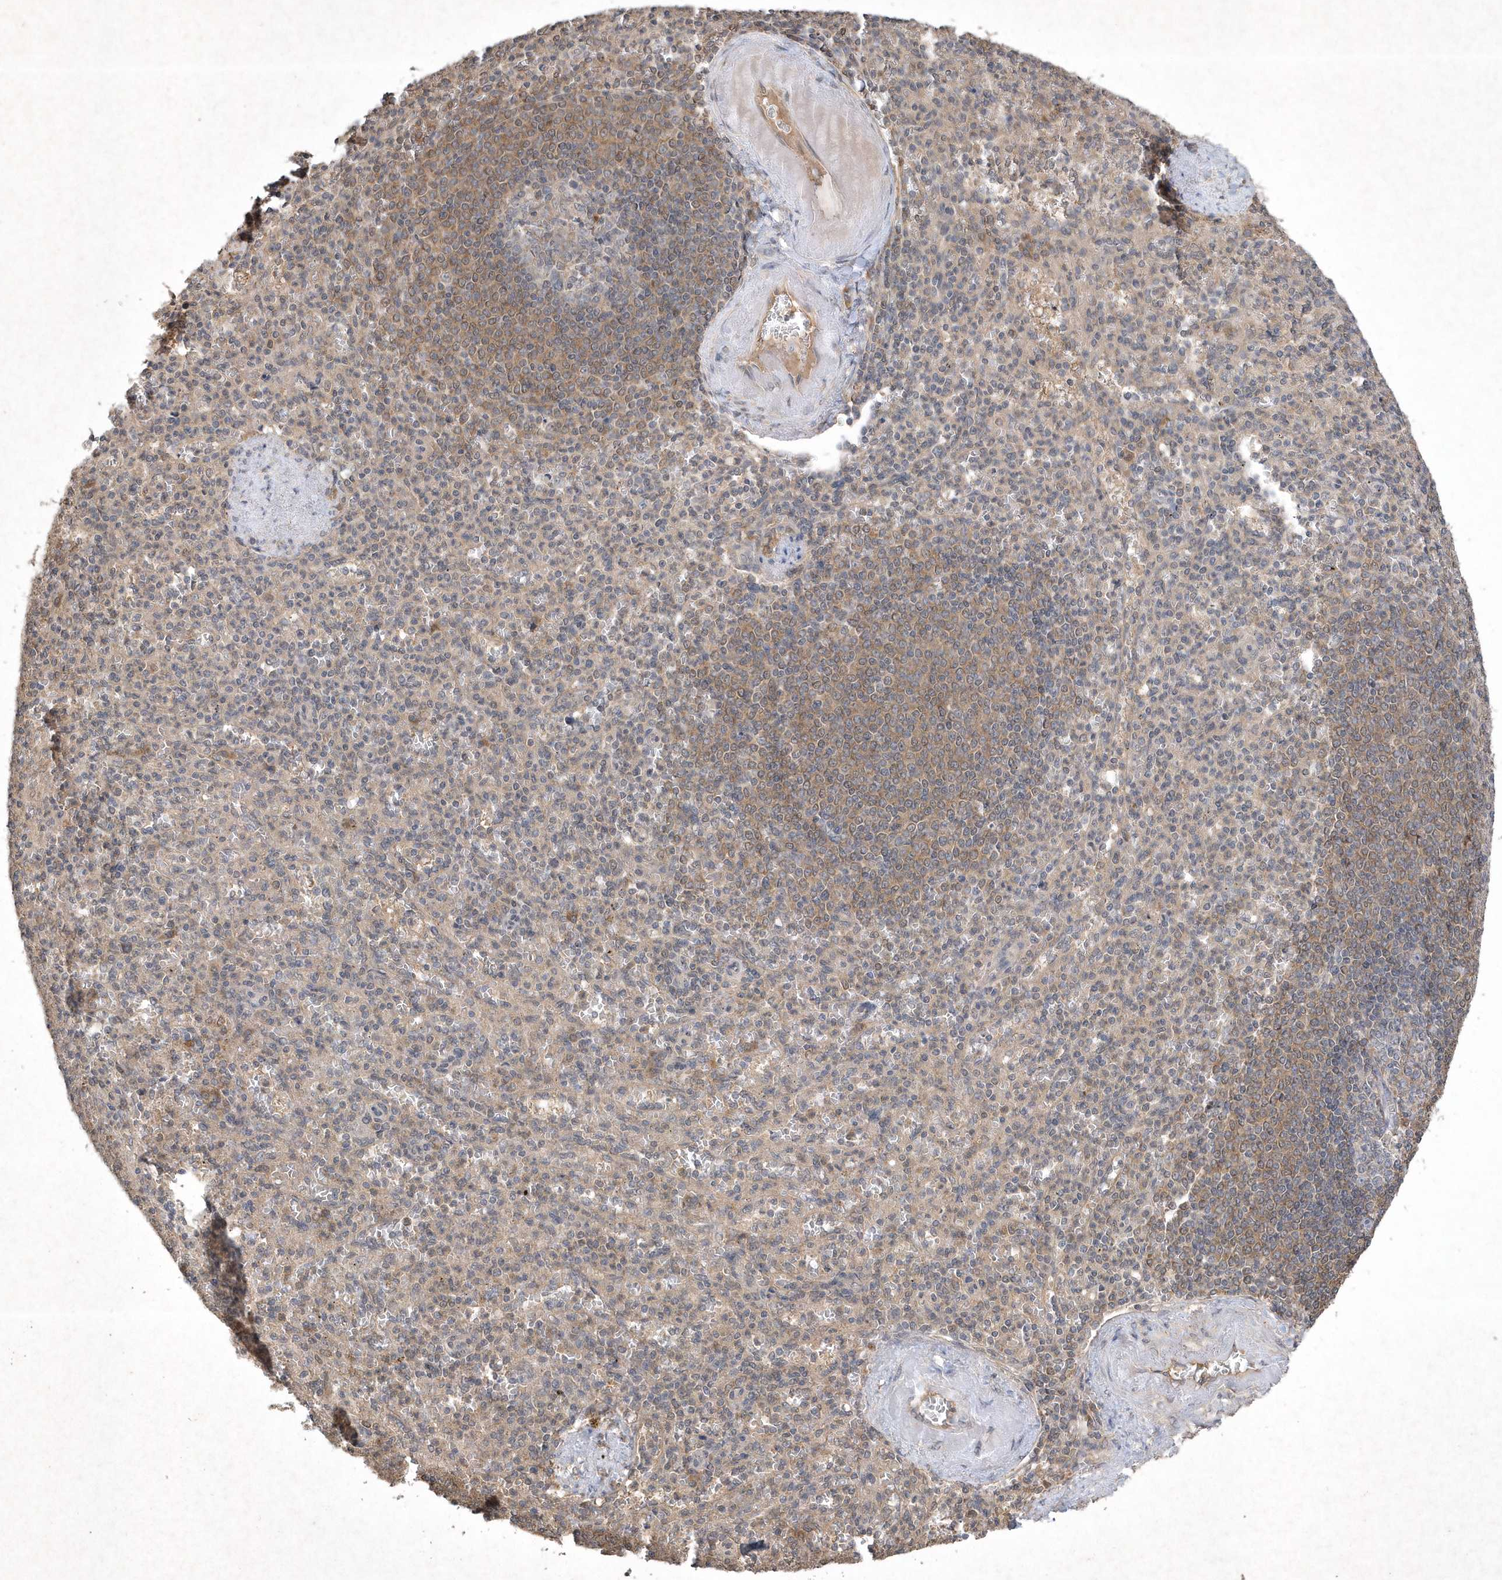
{"staining": {"intensity": "weak", "quantity": "25%-75%", "location": "cytoplasmic/membranous"}, "tissue": "spleen", "cell_type": "Cells in red pulp", "image_type": "normal", "snomed": [{"axis": "morphology", "description": "Normal tissue, NOS"}, {"axis": "topography", "description": "Spleen"}], "caption": "This micrograph displays IHC staining of normal human spleen, with low weak cytoplasmic/membranous expression in about 25%-75% of cells in red pulp.", "gene": "AKR7A2", "patient": {"sex": "female", "age": 74}}